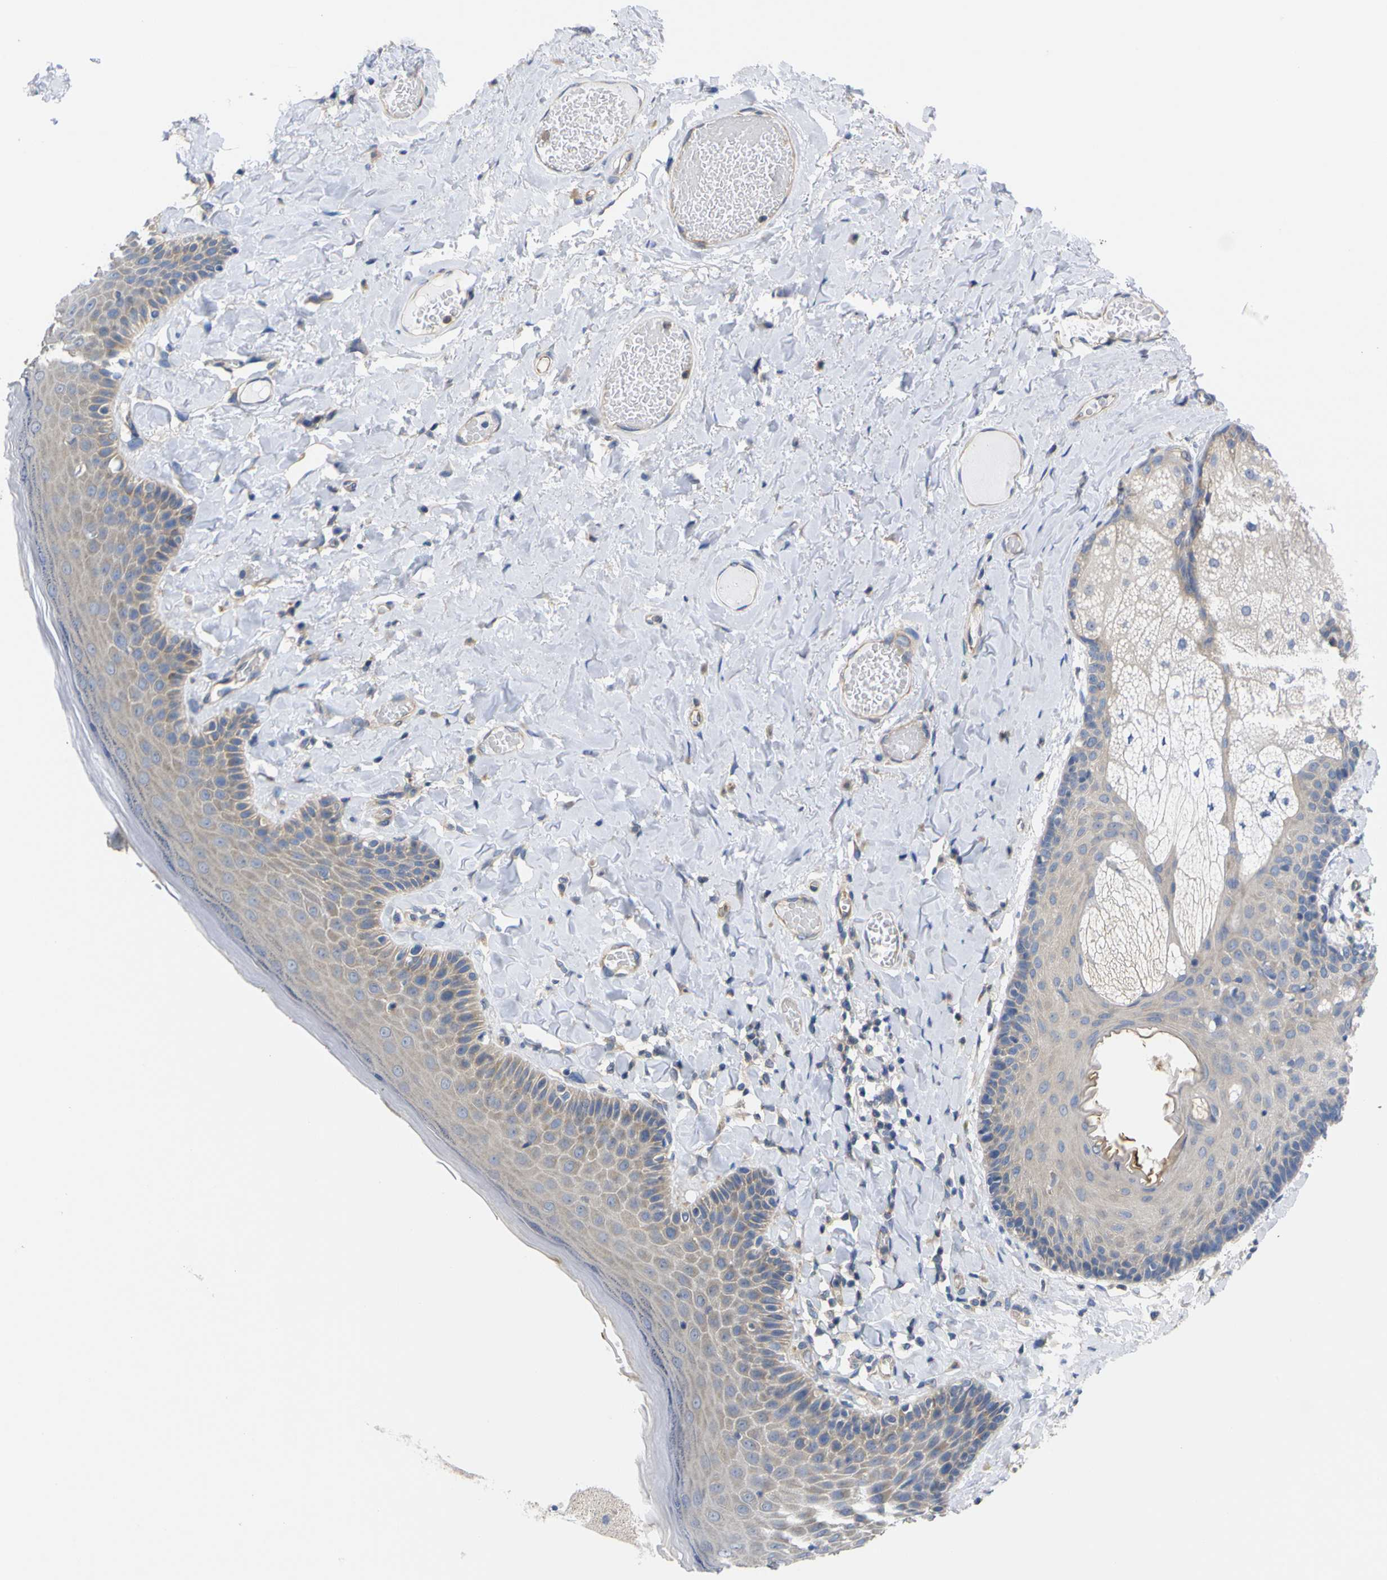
{"staining": {"intensity": "weak", "quantity": "25%-75%", "location": "cytoplasmic/membranous"}, "tissue": "skin", "cell_type": "Epidermal cells", "image_type": "normal", "snomed": [{"axis": "morphology", "description": "Normal tissue, NOS"}, {"axis": "topography", "description": "Anal"}], "caption": "Skin was stained to show a protein in brown. There is low levels of weak cytoplasmic/membranous positivity in about 25%-75% of epidermal cells. (Brightfield microscopy of DAB IHC at high magnification).", "gene": "USH1C", "patient": {"sex": "male", "age": 69}}